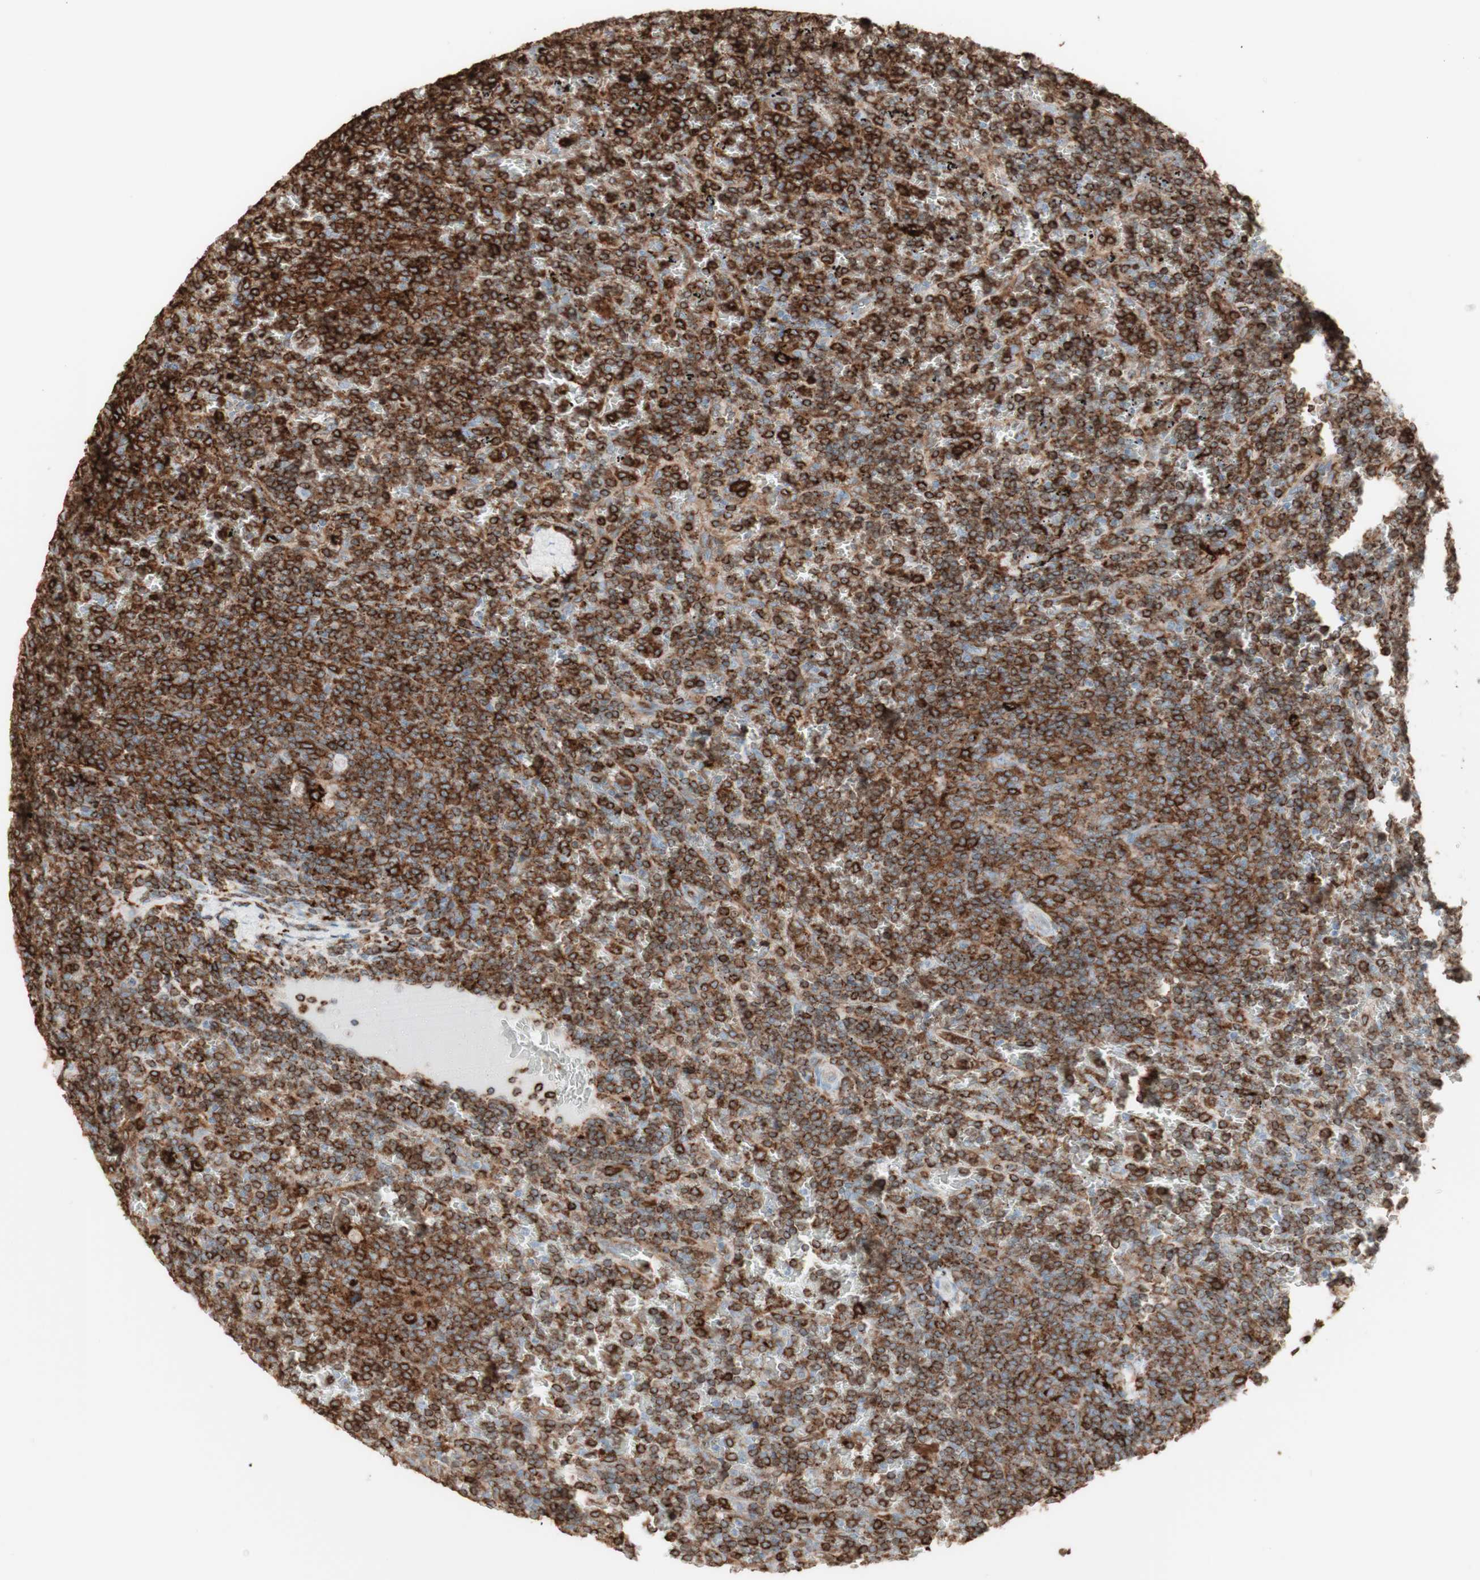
{"staining": {"intensity": "strong", "quantity": ">75%", "location": "cytoplasmic/membranous"}, "tissue": "lymphoma", "cell_type": "Tumor cells", "image_type": "cancer", "snomed": [{"axis": "morphology", "description": "Malignant lymphoma, non-Hodgkin's type, Low grade"}, {"axis": "topography", "description": "Spleen"}], "caption": "Human lymphoma stained with a protein marker displays strong staining in tumor cells.", "gene": "HLA-DPB1", "patient": {"sex": "female", "age": 77}}